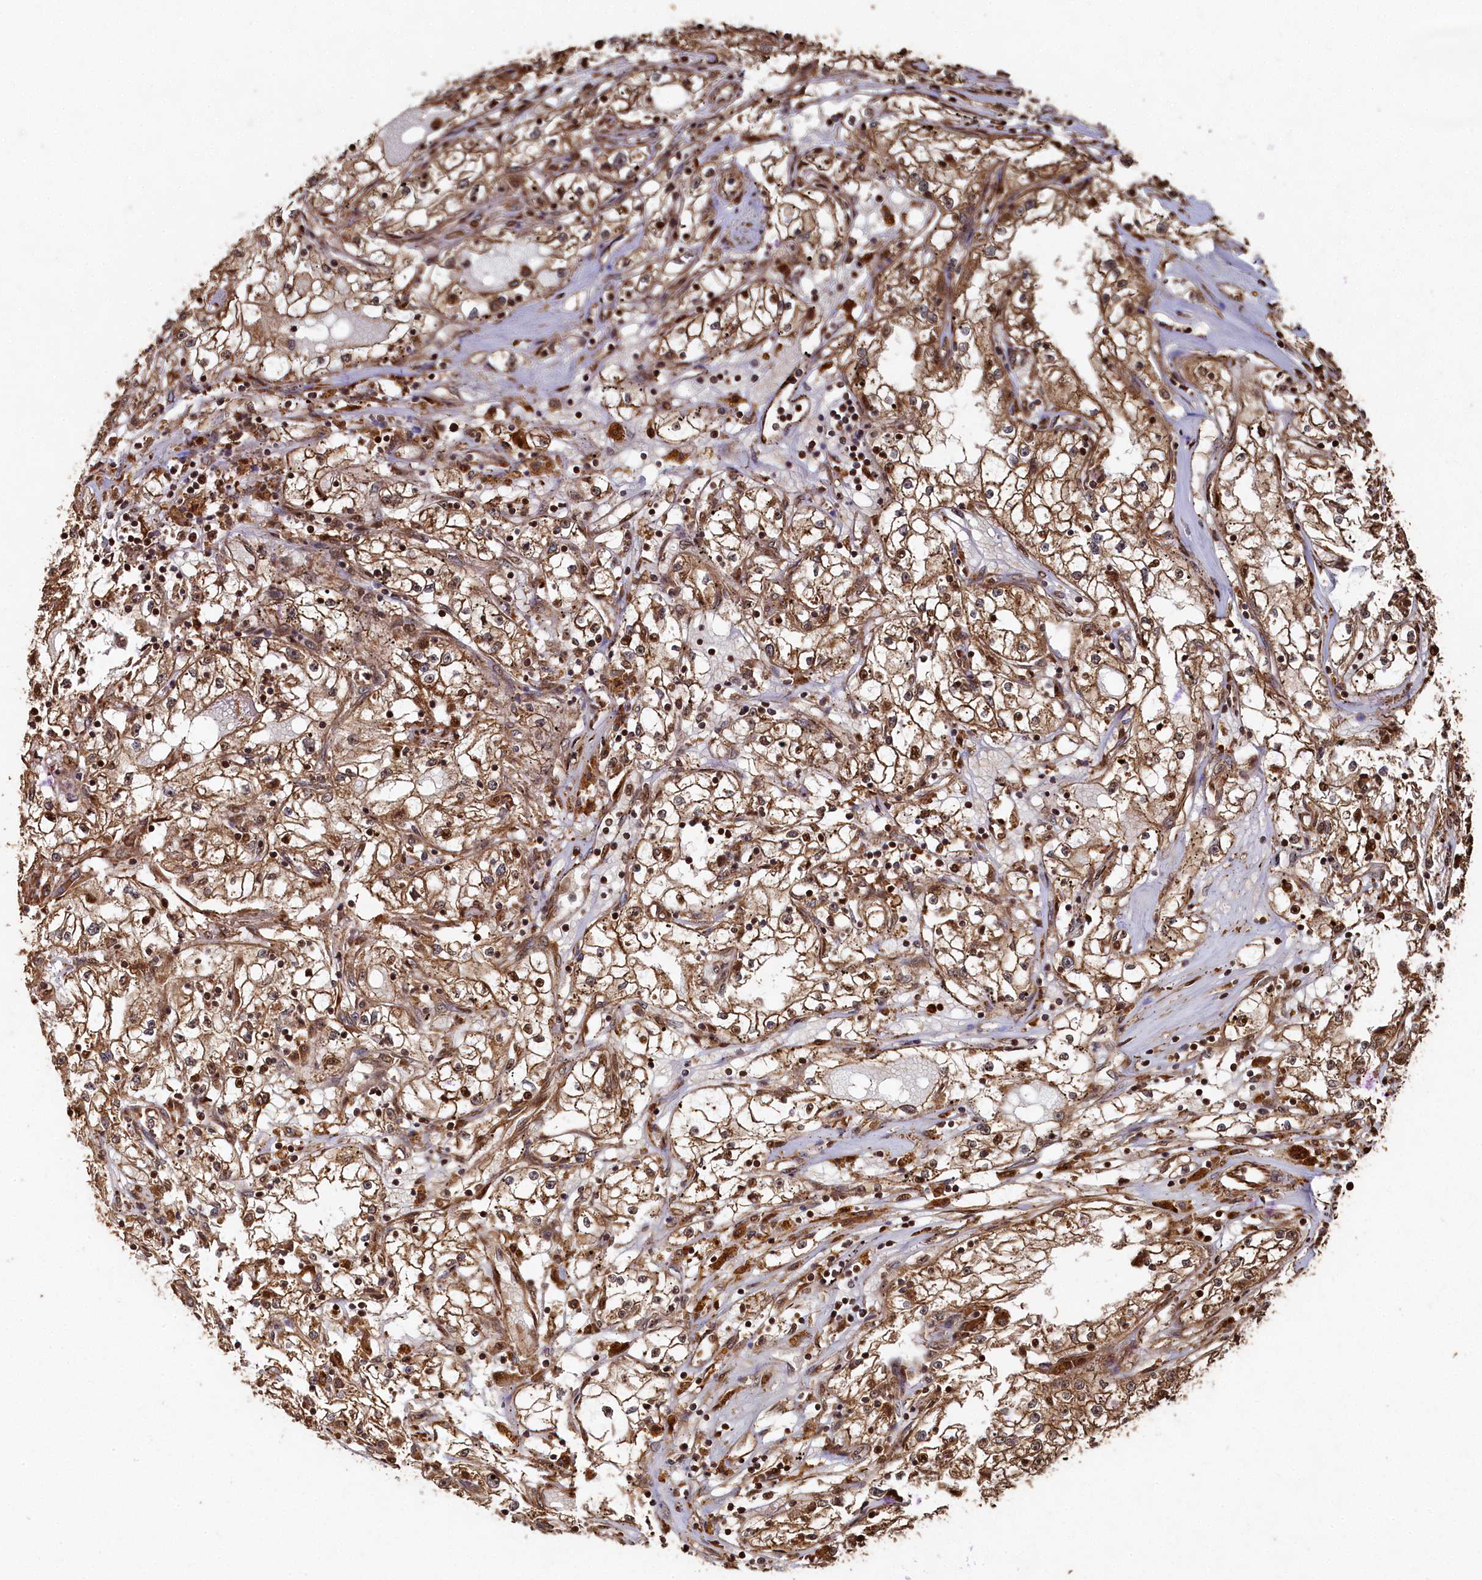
{"staining": {"intensity": "moderate", "quantity": ">75%", "location": "cytoplasmic/membranous,nuclear"}, "tissue": "renal cancer", "cell_type": "Tumor cells", "image_type": "cancer", "snomed": [{"axis": "morphology", "description": "Adenocarcinoma, NOS"}, {"axis": "topography", "description": "Kidney"}], "caption": "High-power microscopy captured an immunohistochemistry histopathology image of renal adenocarcinoma, revealing moderate cytoplasmic/membranous and nuclear expression in about >75% of tumor cells. (DAB (3,3'-diaminobenzidine) = brown stain, brightfield microscopy at high magnification).", "gene": "PIGN", "patient": {"sex": "male", "age": 56}}